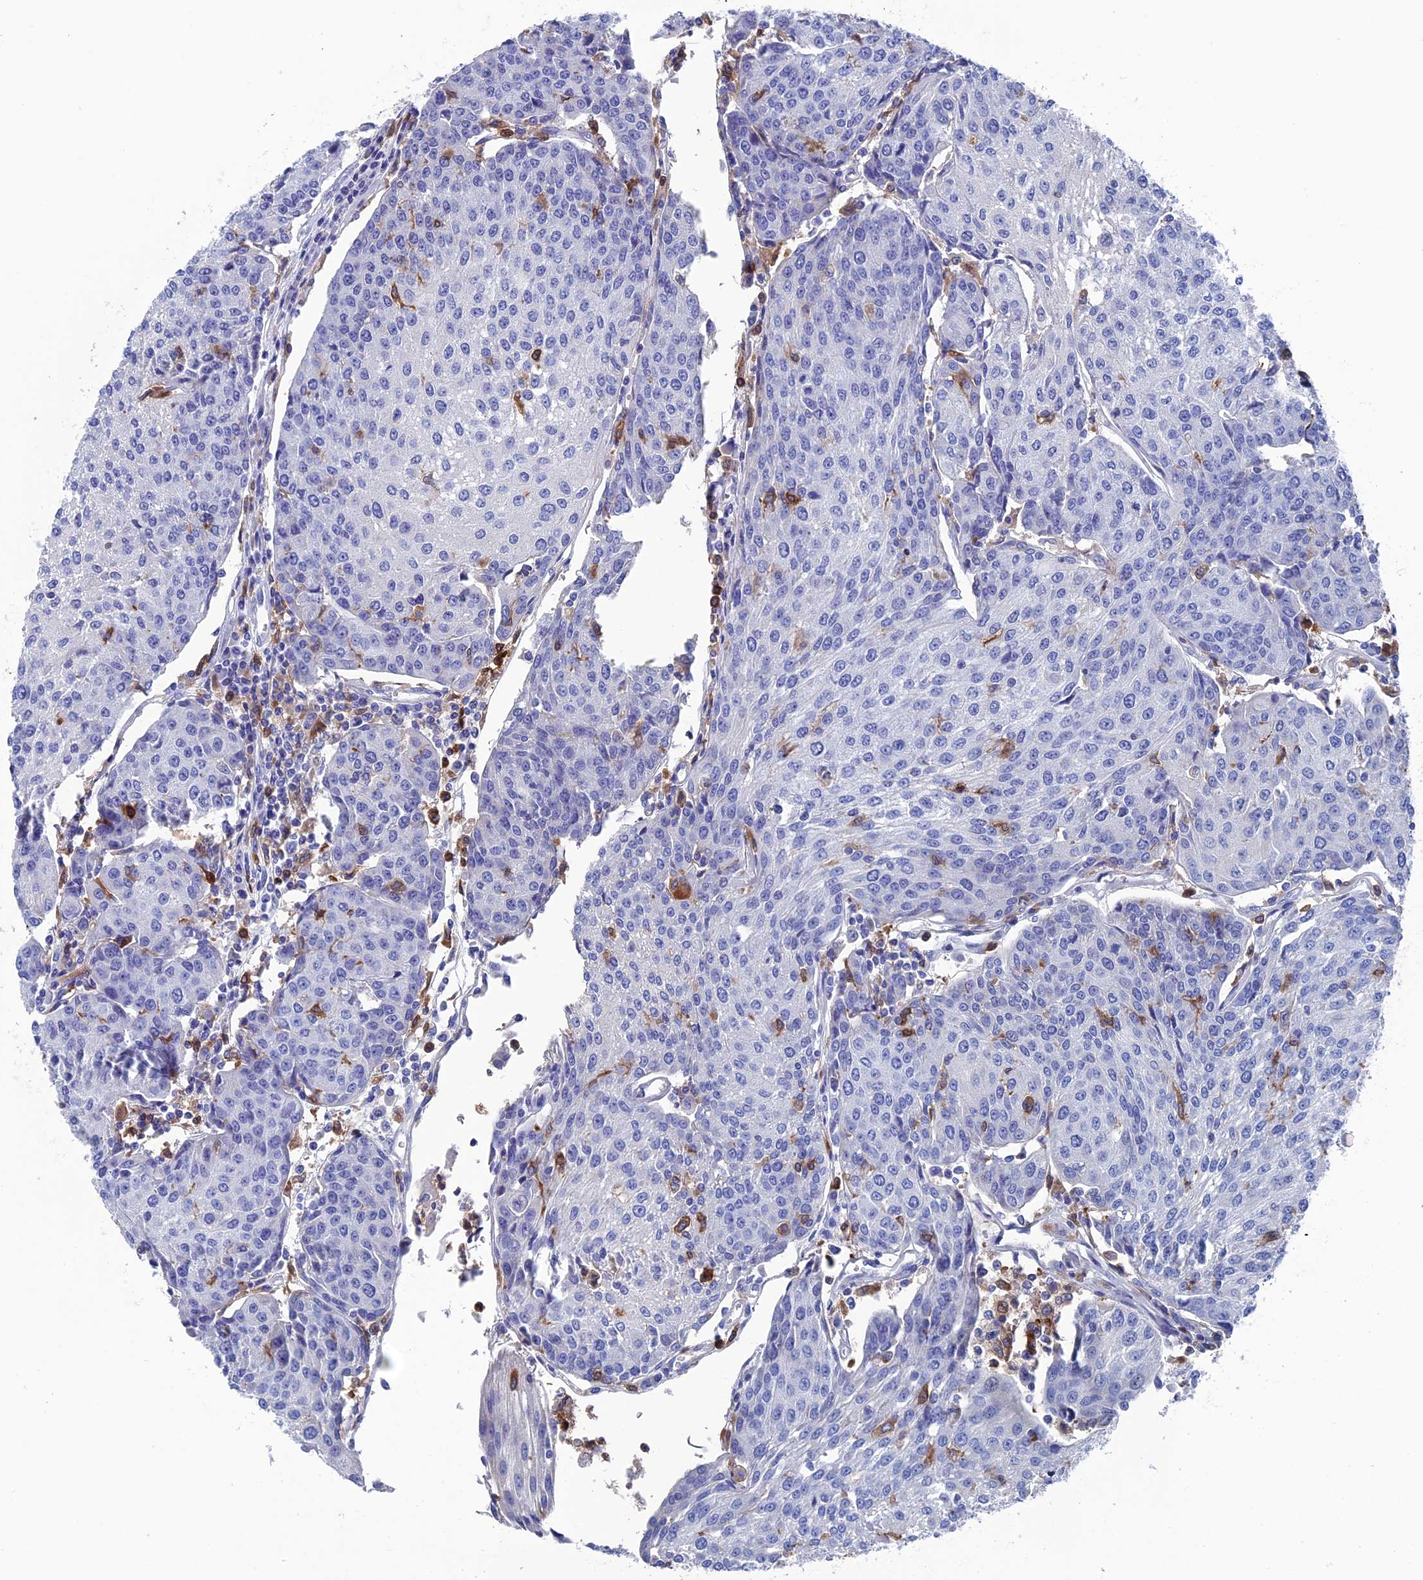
{"staining": {"intensity": "negative", "quantity": "none", "location": "none"}, "tissue": "urothelial cancer", "cell_type": "Tumor cells", "image_type": "cancer", "snomed": [{"axis": "morphology", "description": "Urothelial carcinoma, High grade"}, {"axis": "topography", "description": "Urinary bladder"}], "caption": "IHC histopathology image of neoplastic tissue: human high-grade urothelial carcinoma stained with DAB reveals no significant protein expression in tumor cells.", "gene": "TYROBP", "patient": {"sex": "female", "age": 85}}